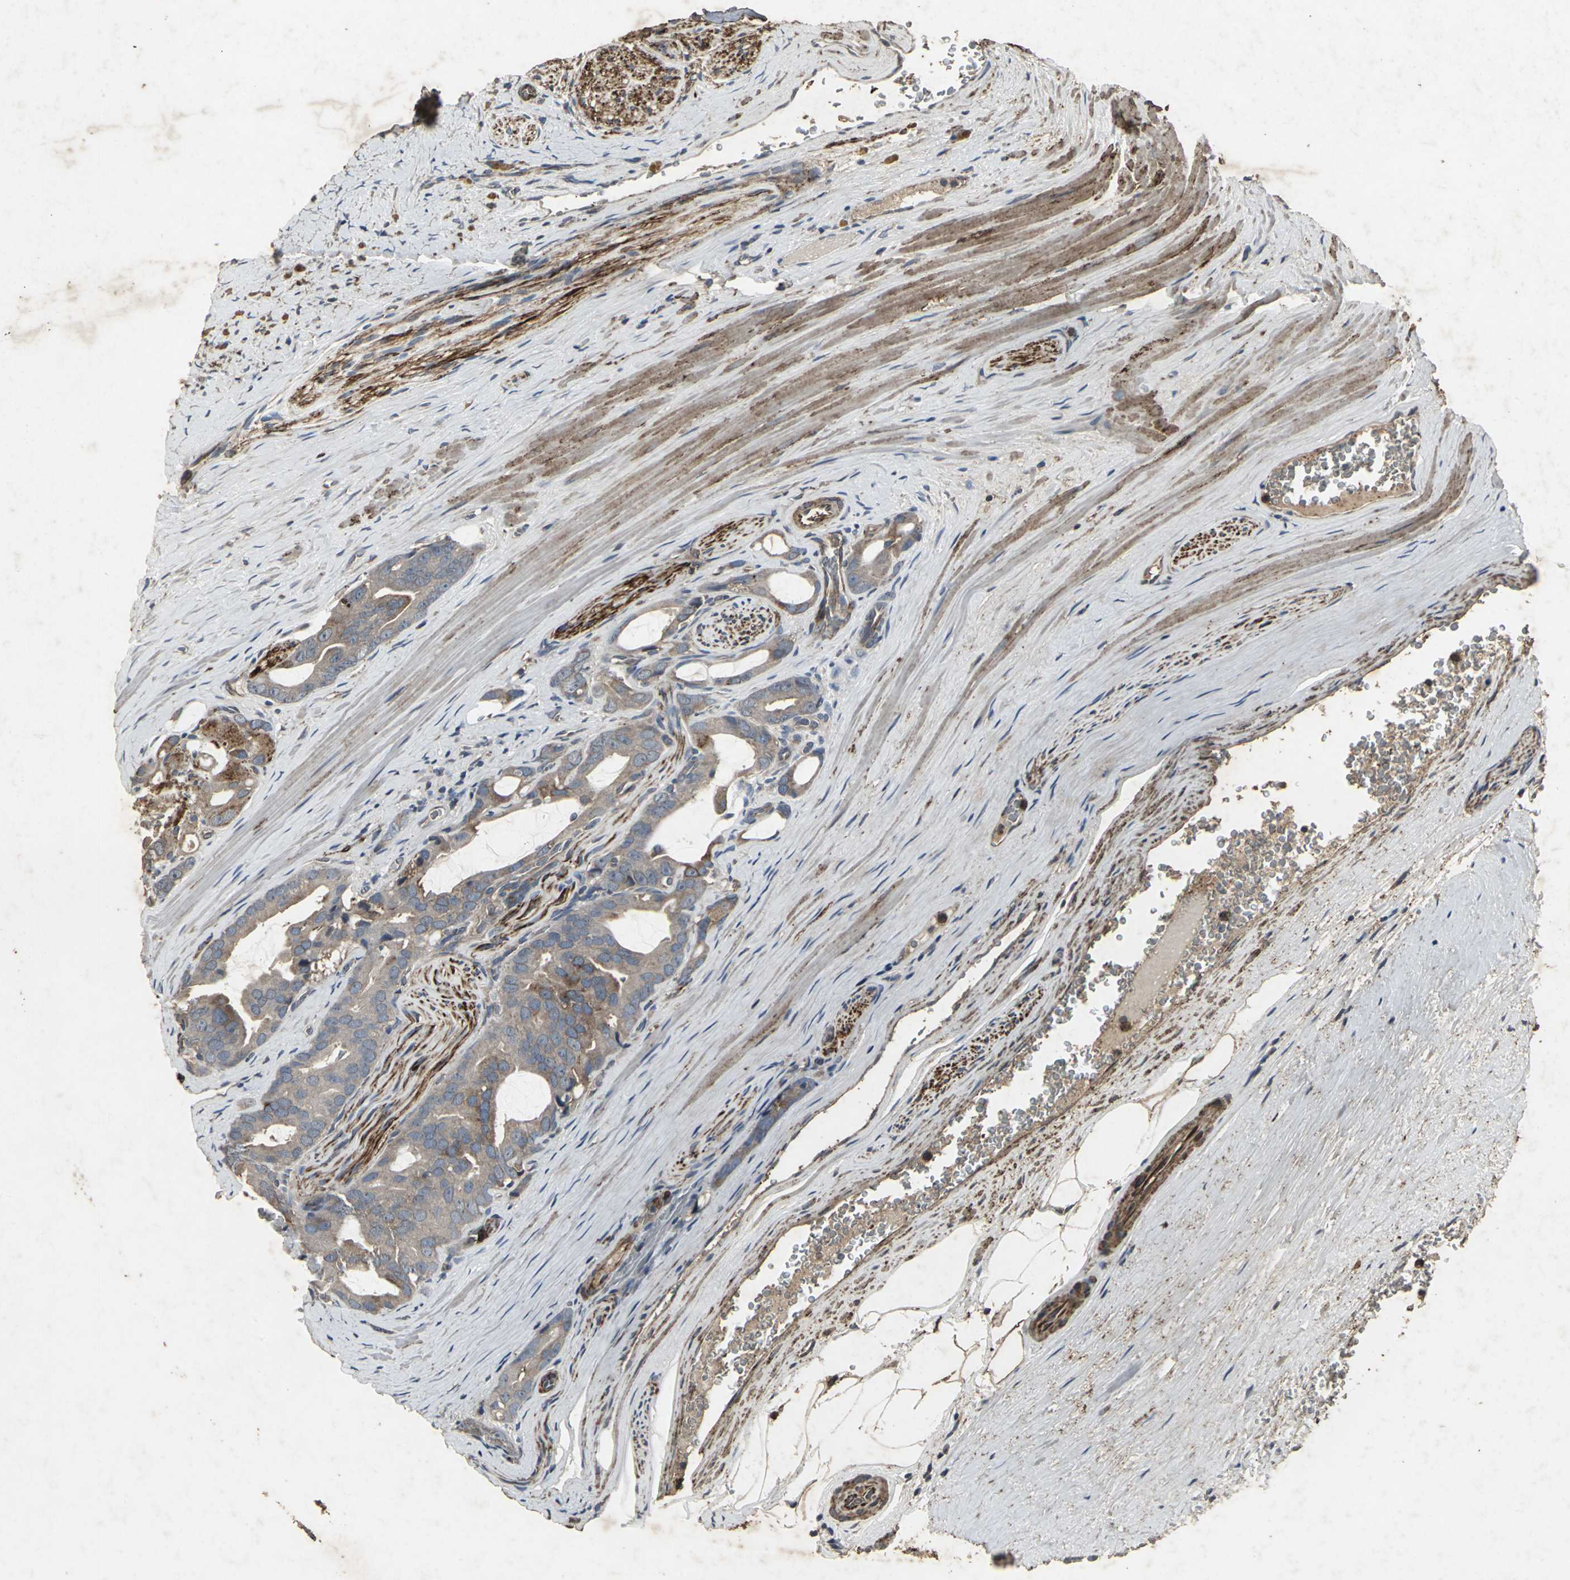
{"staining": {"intensity": "moderate", "quantity": ">75%", "location": "cytoplasmic/membranous"}, "tissue": "prostate cancer", "cell_type": "Tumor cells", "image_type": "cancer", "snomed": [{"axis": "morphology", "description": "Adenocarcinoma, Medium grade"}, {"axis": "topography", "description": "Prostate"}], "caption": "This histopathology image reveals immunohistochemistry (IHC) staining of prostate cancer (adenocarcinoma (medium-grade)), with medium moderate cytoplasmic/membranous positivity in approximately >75% of tumor cells.", "gene": "CCR9", "patient": {"sex": "male", "age": 53}}